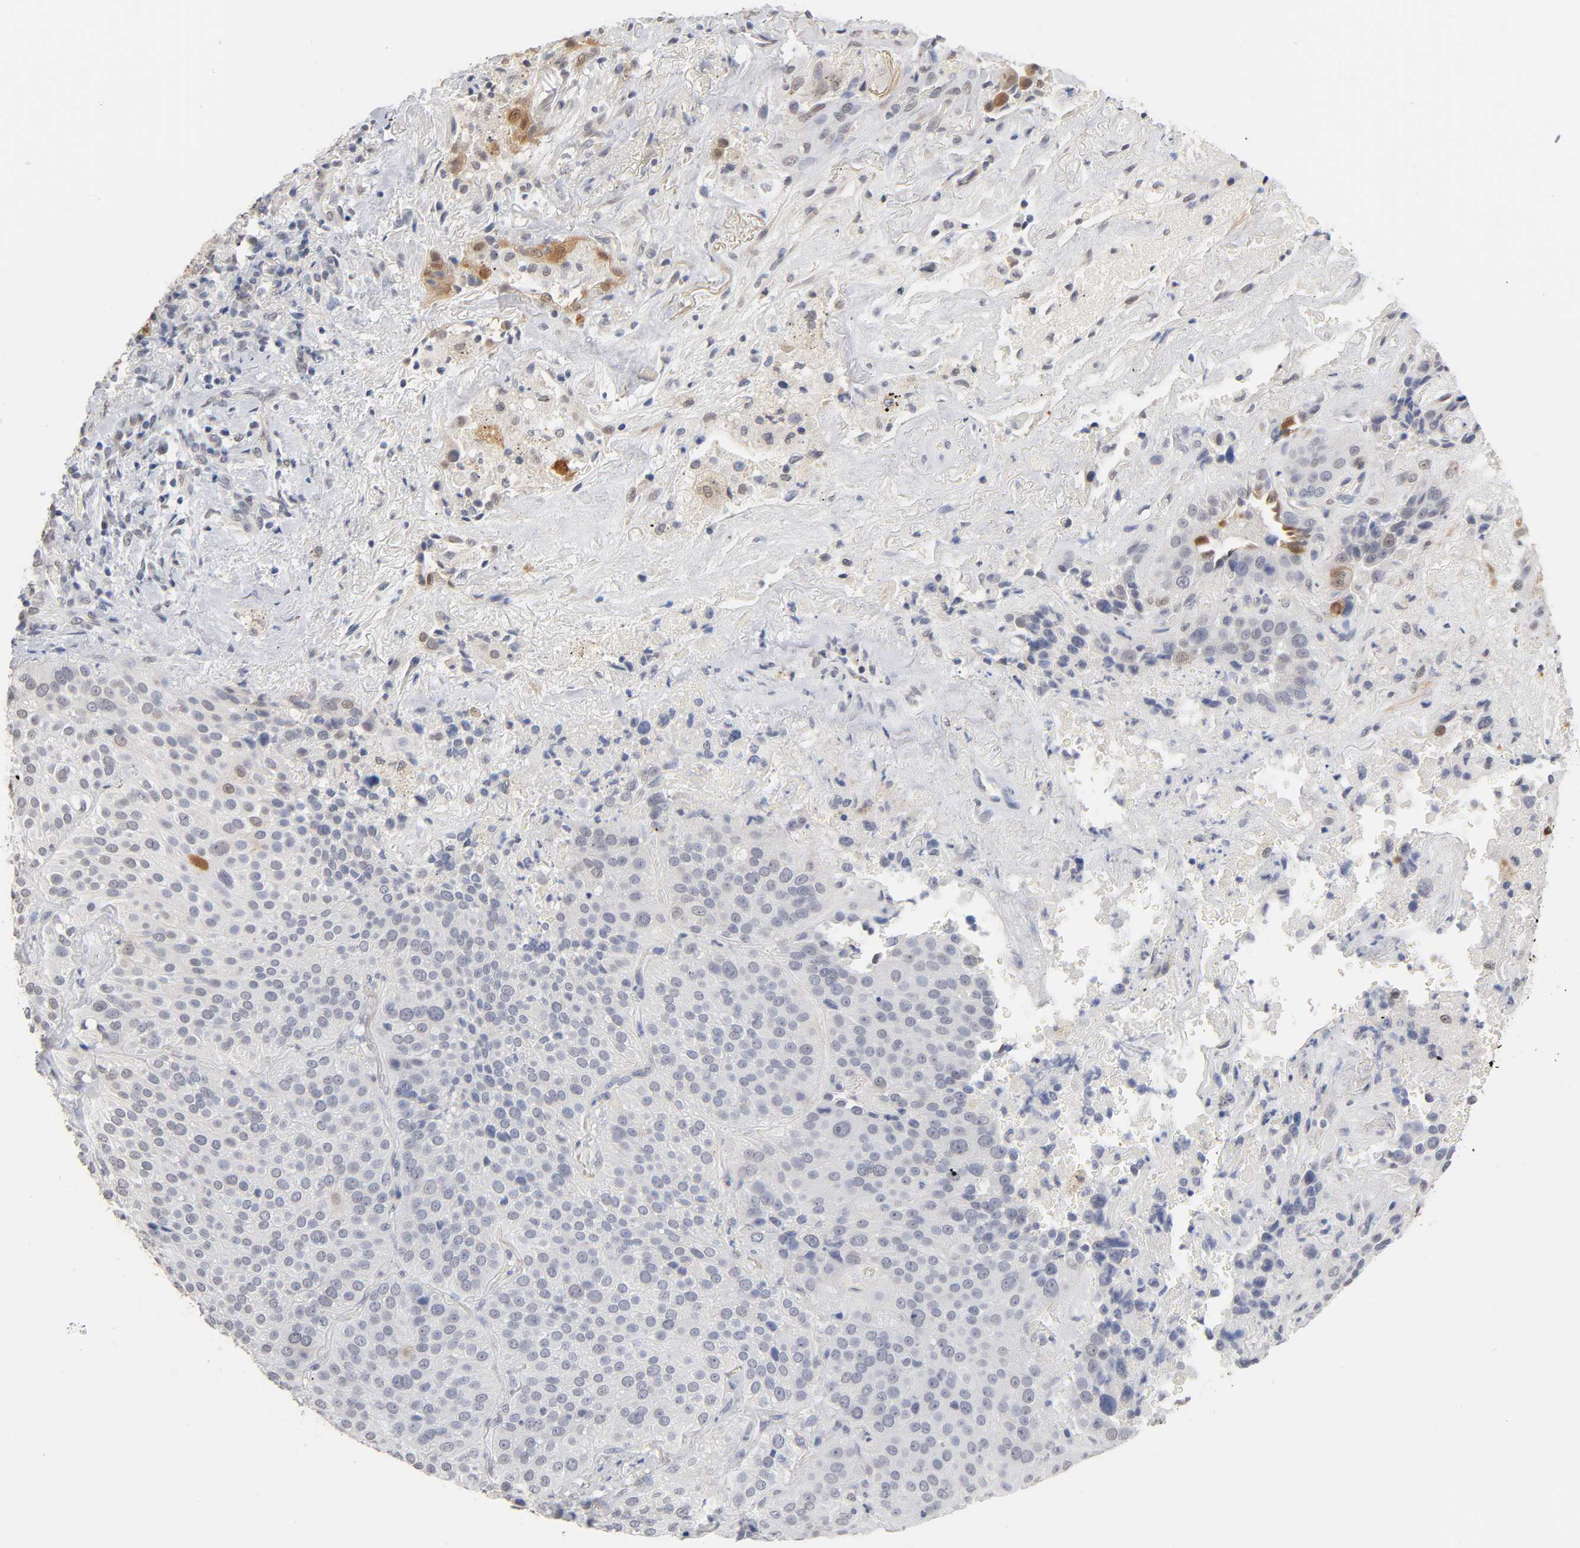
{"staining": {"intensity": "weak", "quantity": "<25%", "location": "nuclear"}, "tissue": "lung cancer", "cell_type": "Tumor cells", "image_type": "cancer", "snomed": [{"axis": "morphology", "description": "Squamous cell carcinoma, NOS"}, {"axis": "topography", "description": "Lung"}], "caption": "A micrograph of human lung cancer is negative for staining in tumor cells.", "gene": "CRABP2", "patient": {"sex": "male", "age": 54}}